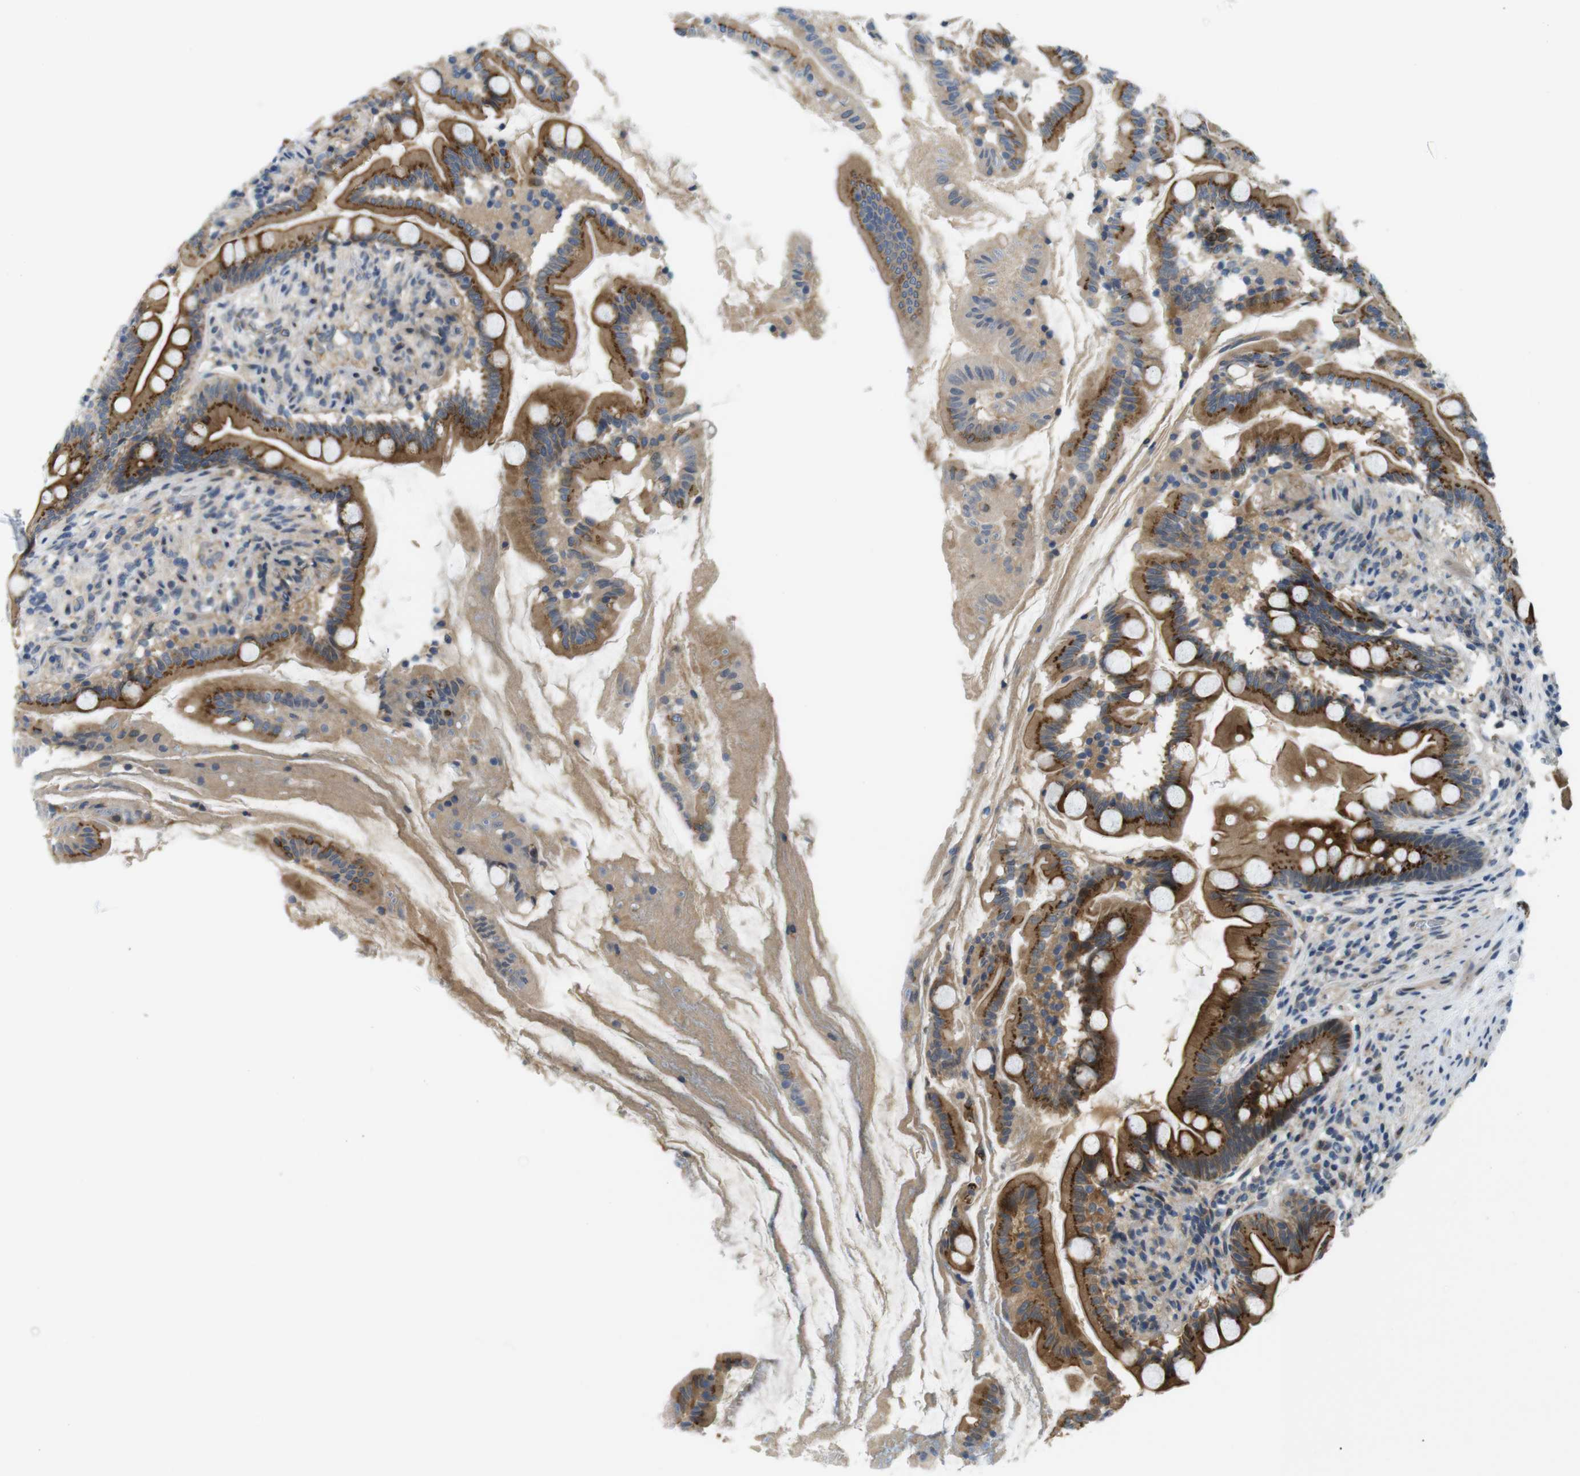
{"staining": {"intensity": "strong", "quantity": ">75%", "location": "cytoplasmic/membranous"}, "tissue": "small intestine", "cell_type": "Glandular cells", "image_type": "normal", "snomed": [{"axis": "morphology", "description": "Normal tissue, NOS"}, {"axis": "topography", "description": "Small intestine"}], "caption": "IHC image of normal small intestine: human small intestine stained using IHC reveals high levels of strong protein expression localized specifically in the cytoplasmic/membranous of glandular cells, appearing as a cytoplasmic/membranous brown color.", "gene": "ZDHHC3", "patient": {"sex": "female", "age": 56}}